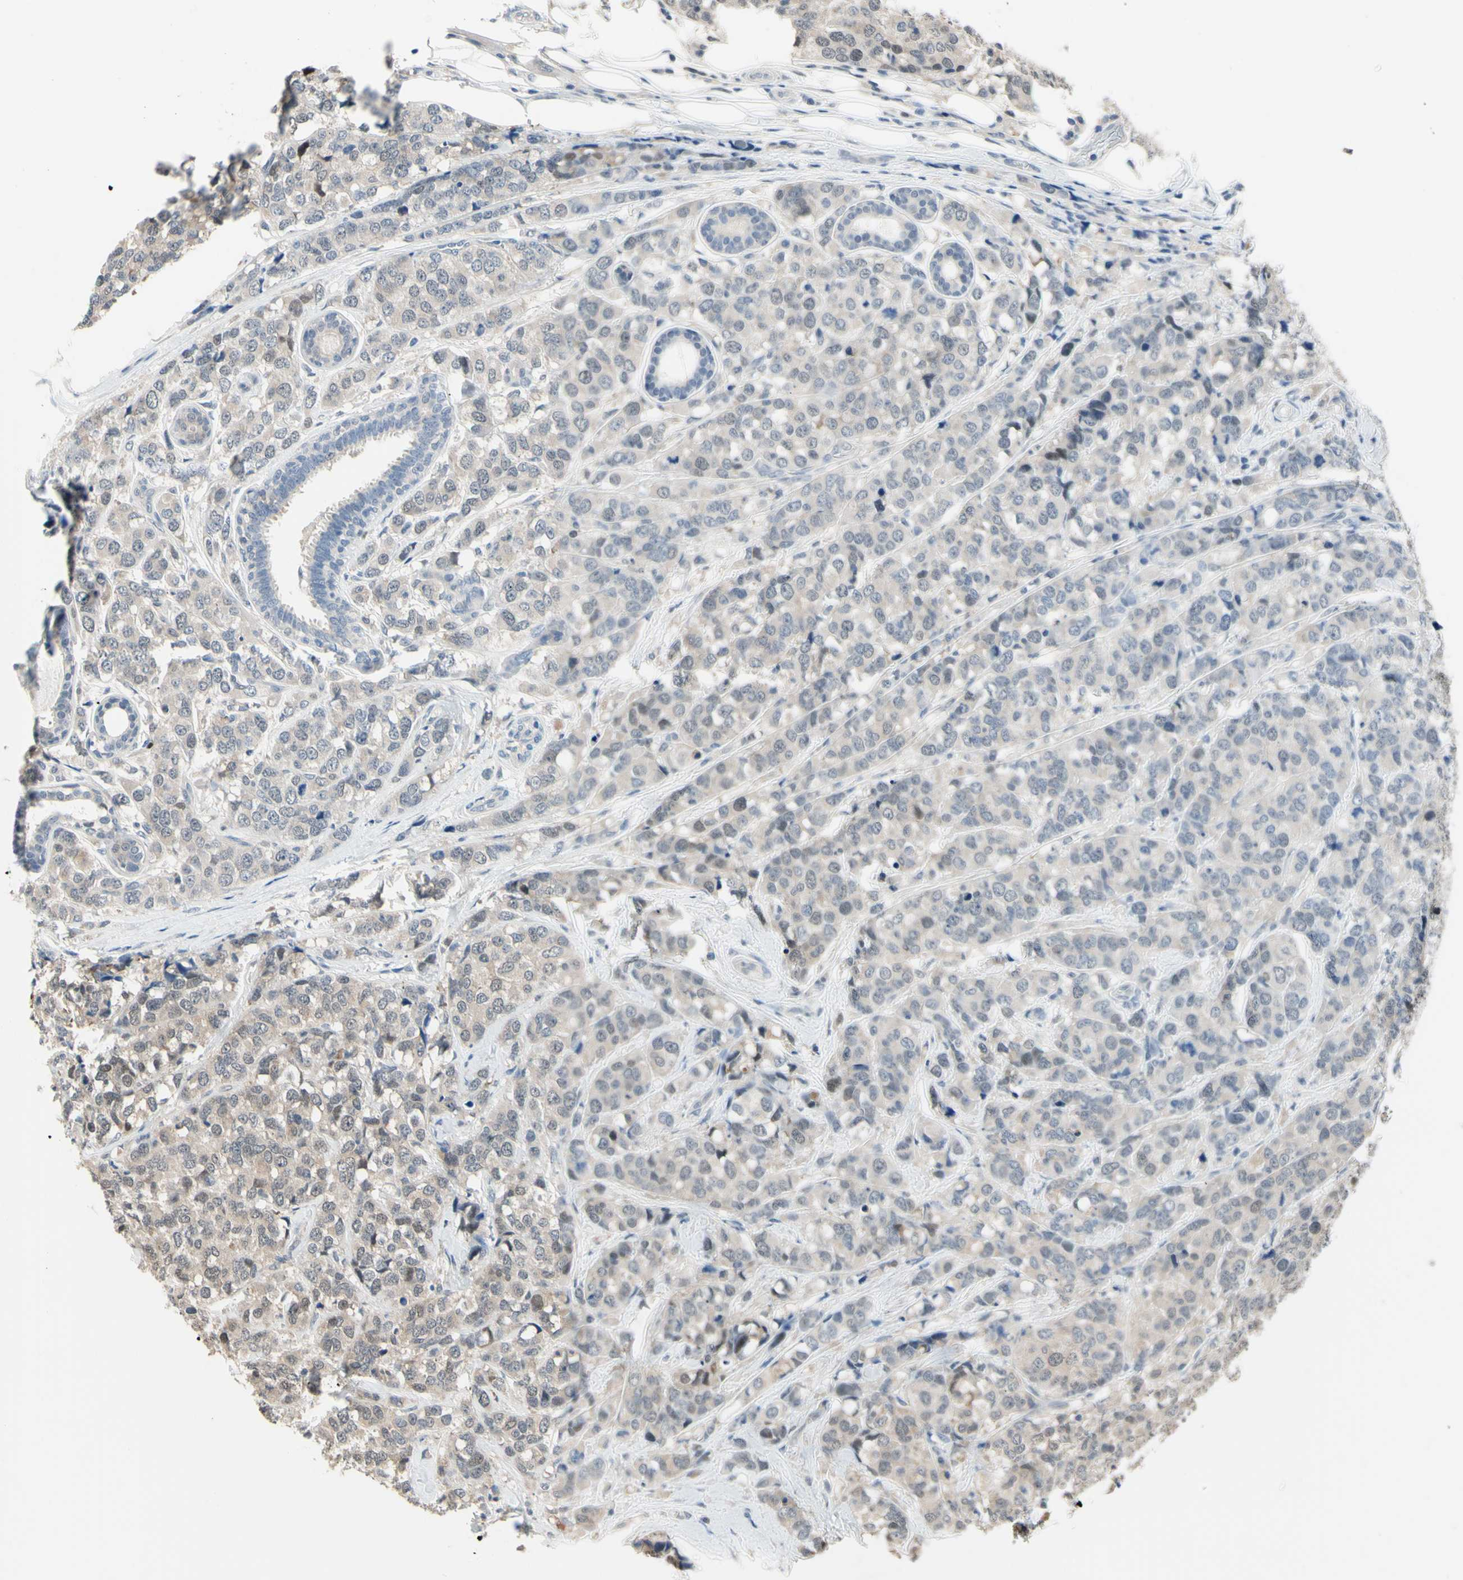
{"staining": {"intensity": "weak", "quantity": "25%-75%", "location": "cytoplasmic/membranous,nuclear"}, "tissue": "breast cancer", "cell_type": "Tumor cells", "image_type": "cancer", "snomed": [{"axis": "morphology", "description": "Lobular carcinoma"}, {"axis": "topography", "description": "Breast"}], "caption": "Breast lobular carcinoma tissue demonstrates weak cytoplasmic/membranous and nuclear positivity in approximately 25%-75% of tumor cells, visualized by immunohistochemistry.", "gene": "HSPA4", "patient": {"sex": "female", "age": 59}}